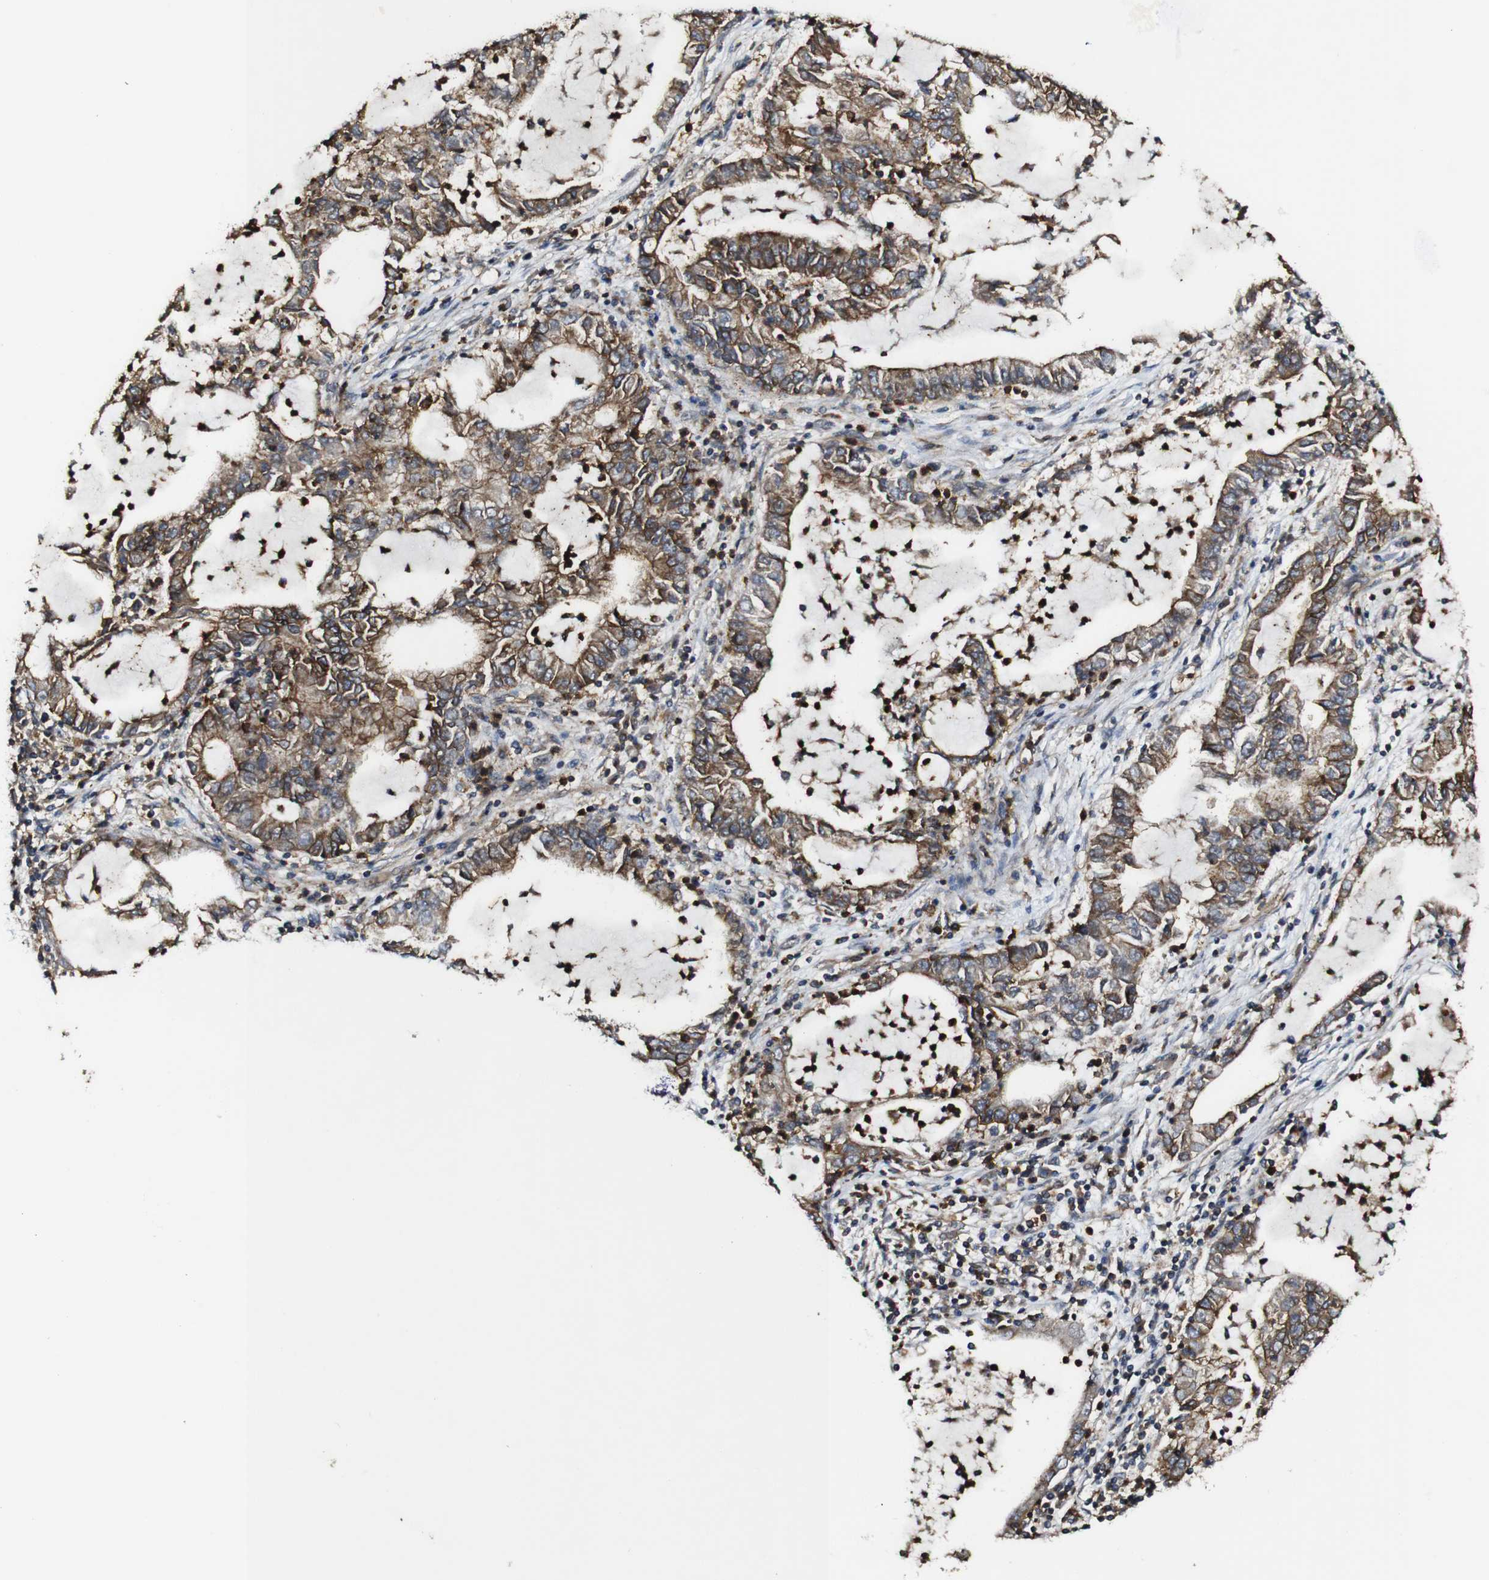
{"staining": {"intensity": "moderate", "quantity": ">75%", "location": "cytoplasmic/membranous"}, "tissue": "lung cancer", "cell_type": "Tumor cells", "image_type": "cancer", "snomed": [{"axis": "morphology", "description": "Adenocarcinoma, NOS"}, {"axis": "topography", "description": "Lung"}], "caption": "A high-resolution image shows immunohistochemistry staining of lung adenocarcinoma, which demonstrates moderate cytoplasmic/membranous positivity in approximately >75% of tumor cells. (brown staining indicates protein expression, while blue staining denotes nuclei).", "gene": "TNIK", "patient": {"sex": "female", "age": 51}}